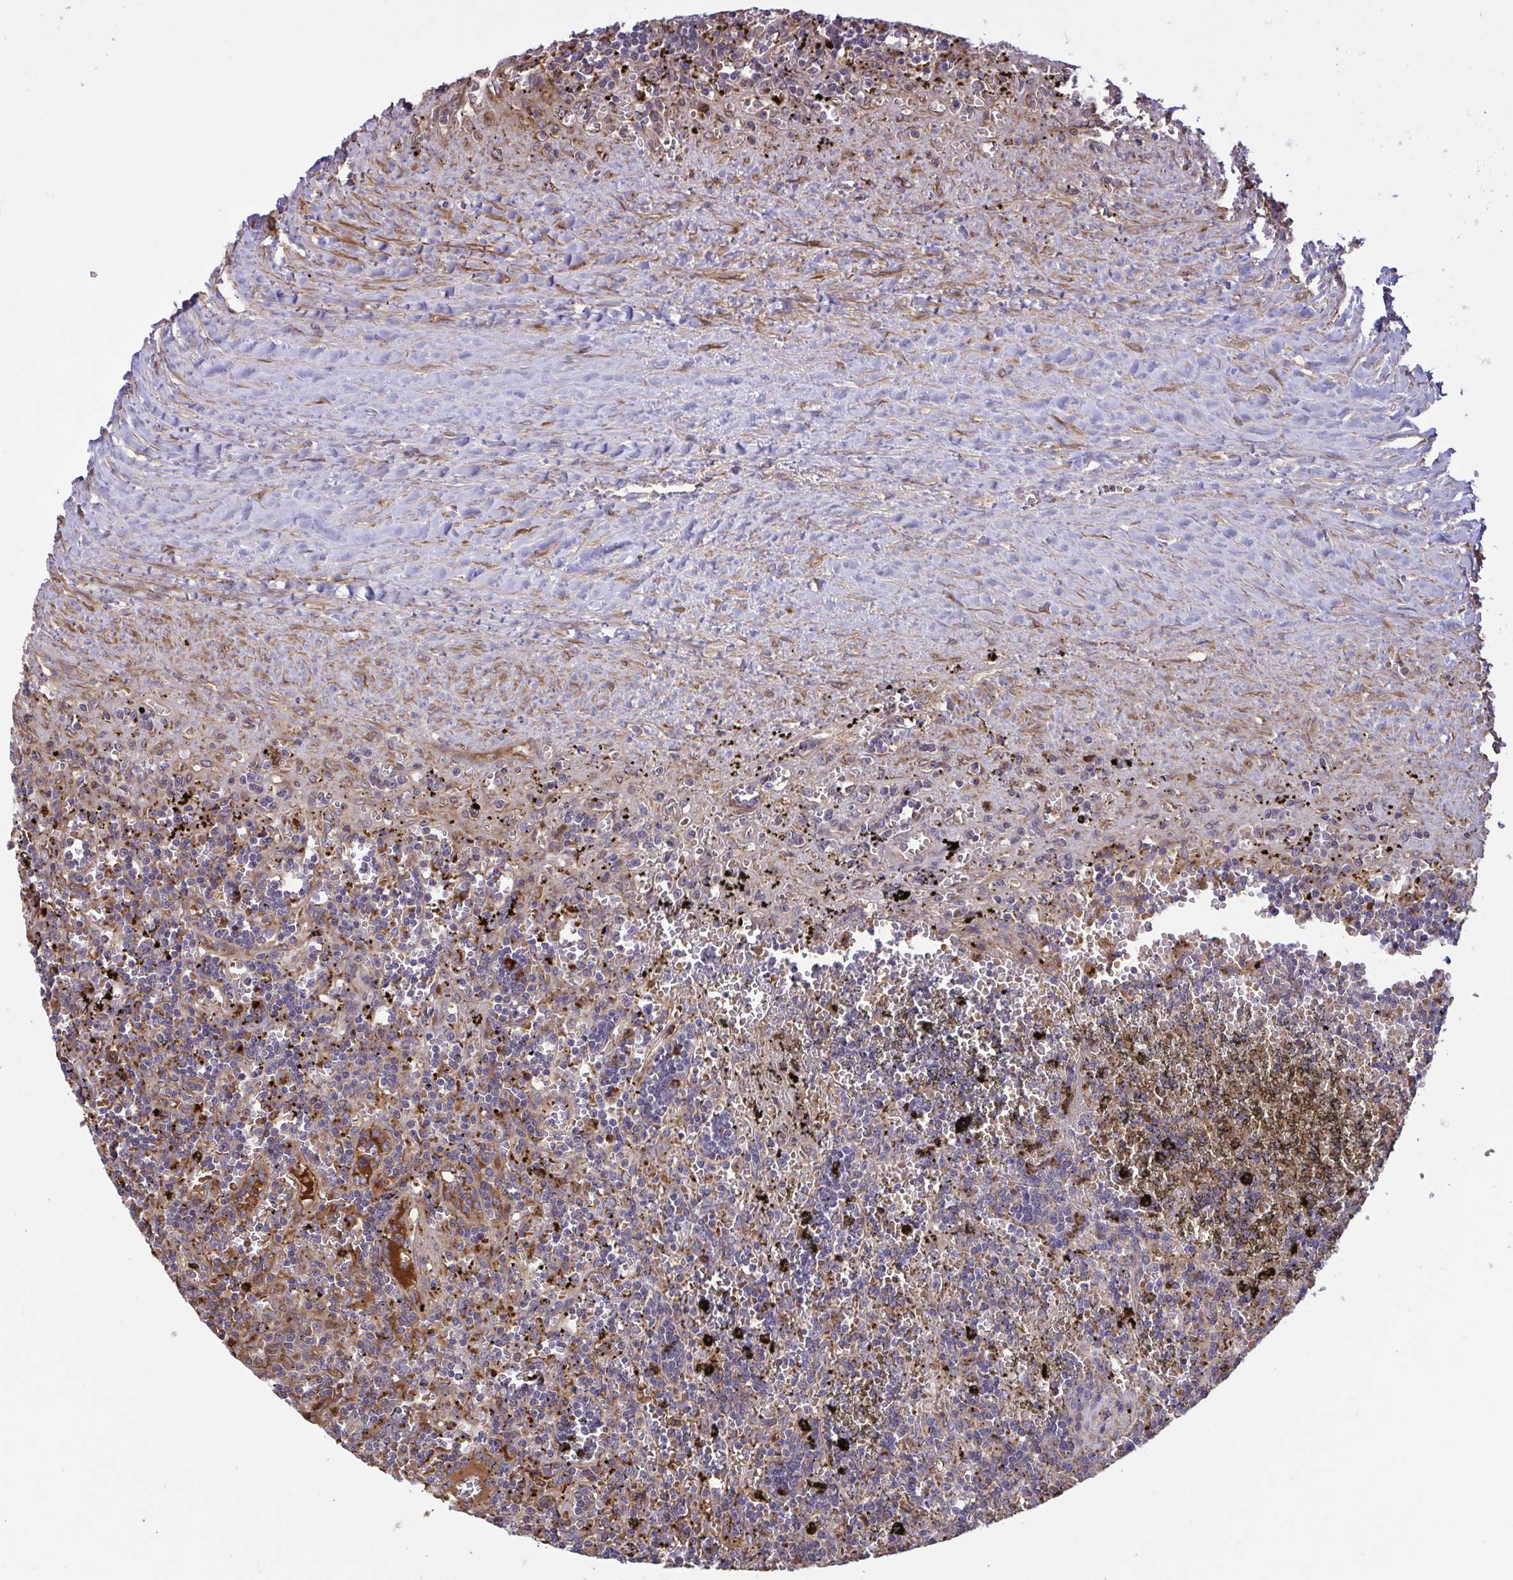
{"staining": {"intensity": "negative", "quantity": "none", "location": "none"}, "tissue": "lymphoma", "cell_type": "Tumor cells", "image_type": "cancer", "snomed": [{"axis": "morphology", "description": "Malignant lymphoma, non-Hodgkin's type, Low grade"}, {"axis": "topography", "description": "Spleen"}], "caption": "High magnification brightfield microscopy of low-grade malignant lymphoma, non-Hodgkin's type stained with DAB (3,3'-diaminobenzidine) (brown) and counterstained with hematoxylin (blue): tumor cells show no significant positivity.", "gene": "IL1R1", "patient": {"sex": "male", "age": 60}}